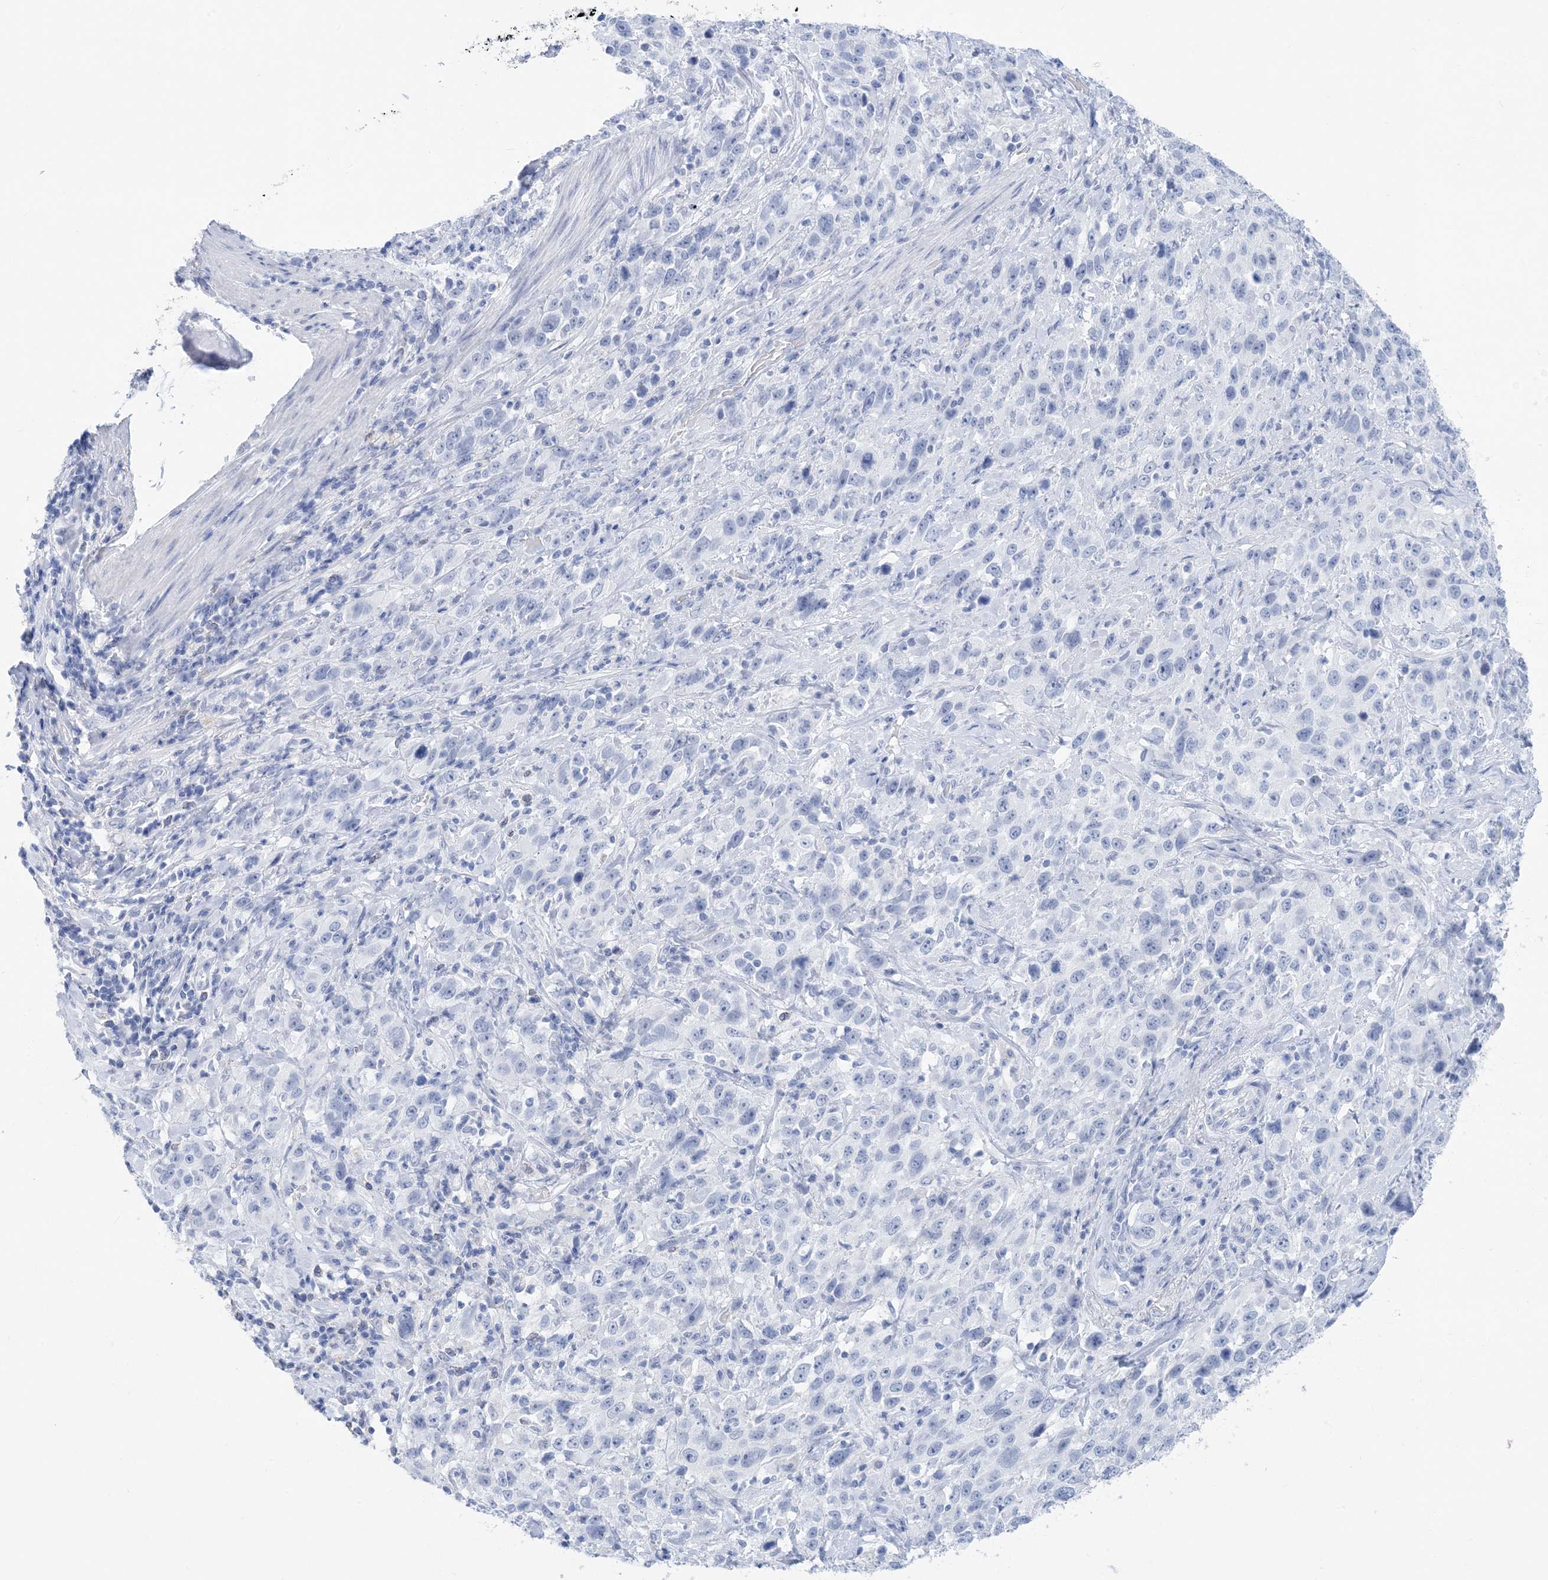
{"staining": {"intensity": "negative", "quantity": "none", "location": "none"}, "tissue": "stomach cancer", "cell_type": "Tumor cells", "image_type": "cancer", "snomed": [{"axis": "morphology", "description": "Normal tissue, NOS"}, {"axis": "morphology", "description": "Adenocarcinoma, NOS"}, {"axis": "topography", "description": "Lymph node"}, {"axis": "topography", "description": "Stomach"}], "caption": "Tumor cells show no significant expression in stomach cancer.", "gene": "SH3YL1", "patient": {"sex": "male", "age": 48}}